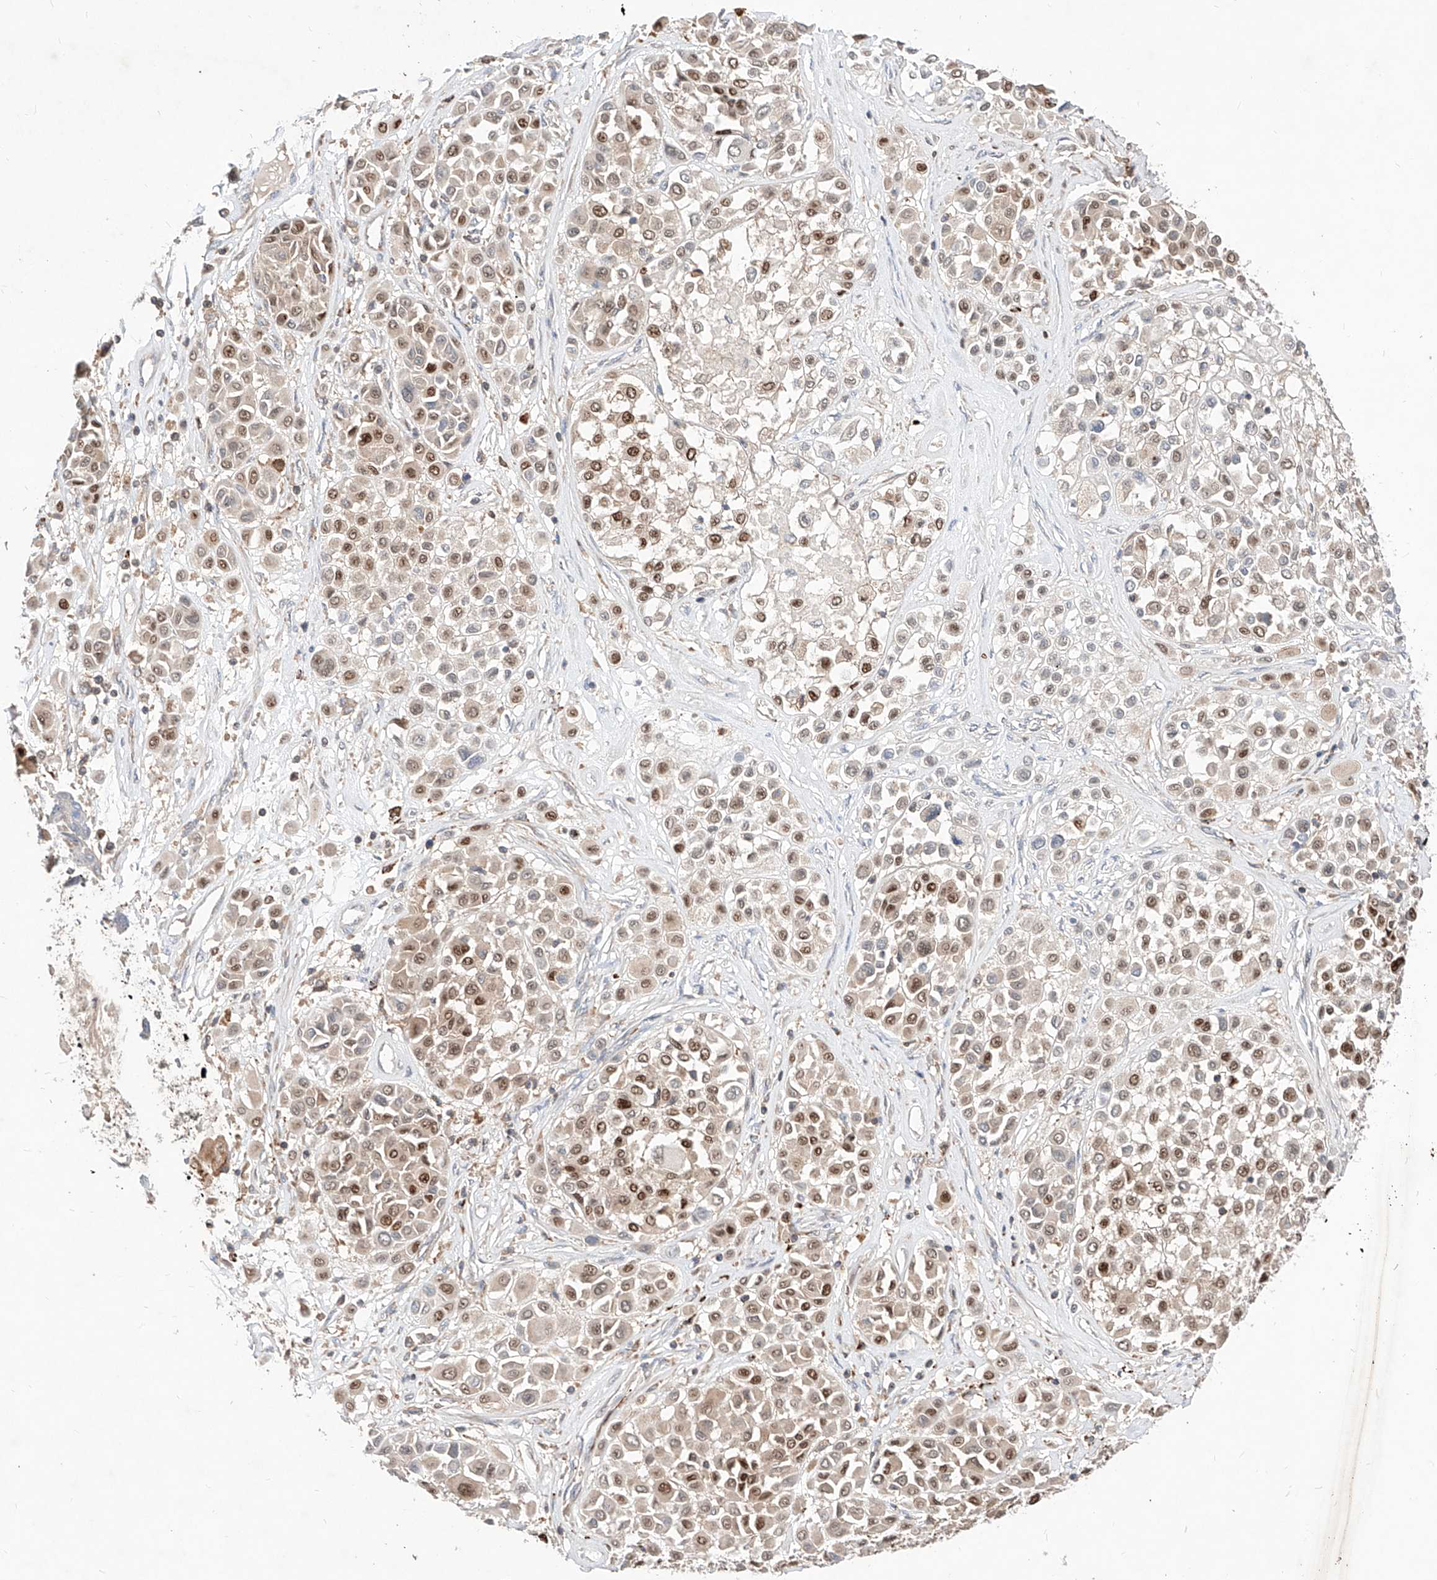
{"staining": {"intensity": "moderate", "quantity": ">75%", "location": "cytoplasmic/membranous,nuclear"}, "tissue": "melanoma", "cell_type": "Tumor cells", "image_type": "cancer", "snomed": [{"axis": "morphology", "description": "Malignant melanoma, Metastatic site"}, {"axis": "topography", "description": "Soft tissue"}], "caption": "An immunohistochemistry image of neoplastic tissue is shown. Protein staining in brown labels moderate cytoplasmic/membranous and nuclear positivity in malignant melanoma (metastatic site) within tumor cells. The staining is performed using DAB brown chromogen to label protein expression. The nuclei are counter-stained blue using hematoxylin.", "gene": "TSNAX", "patient": {"sex": "male", "age": 41}}